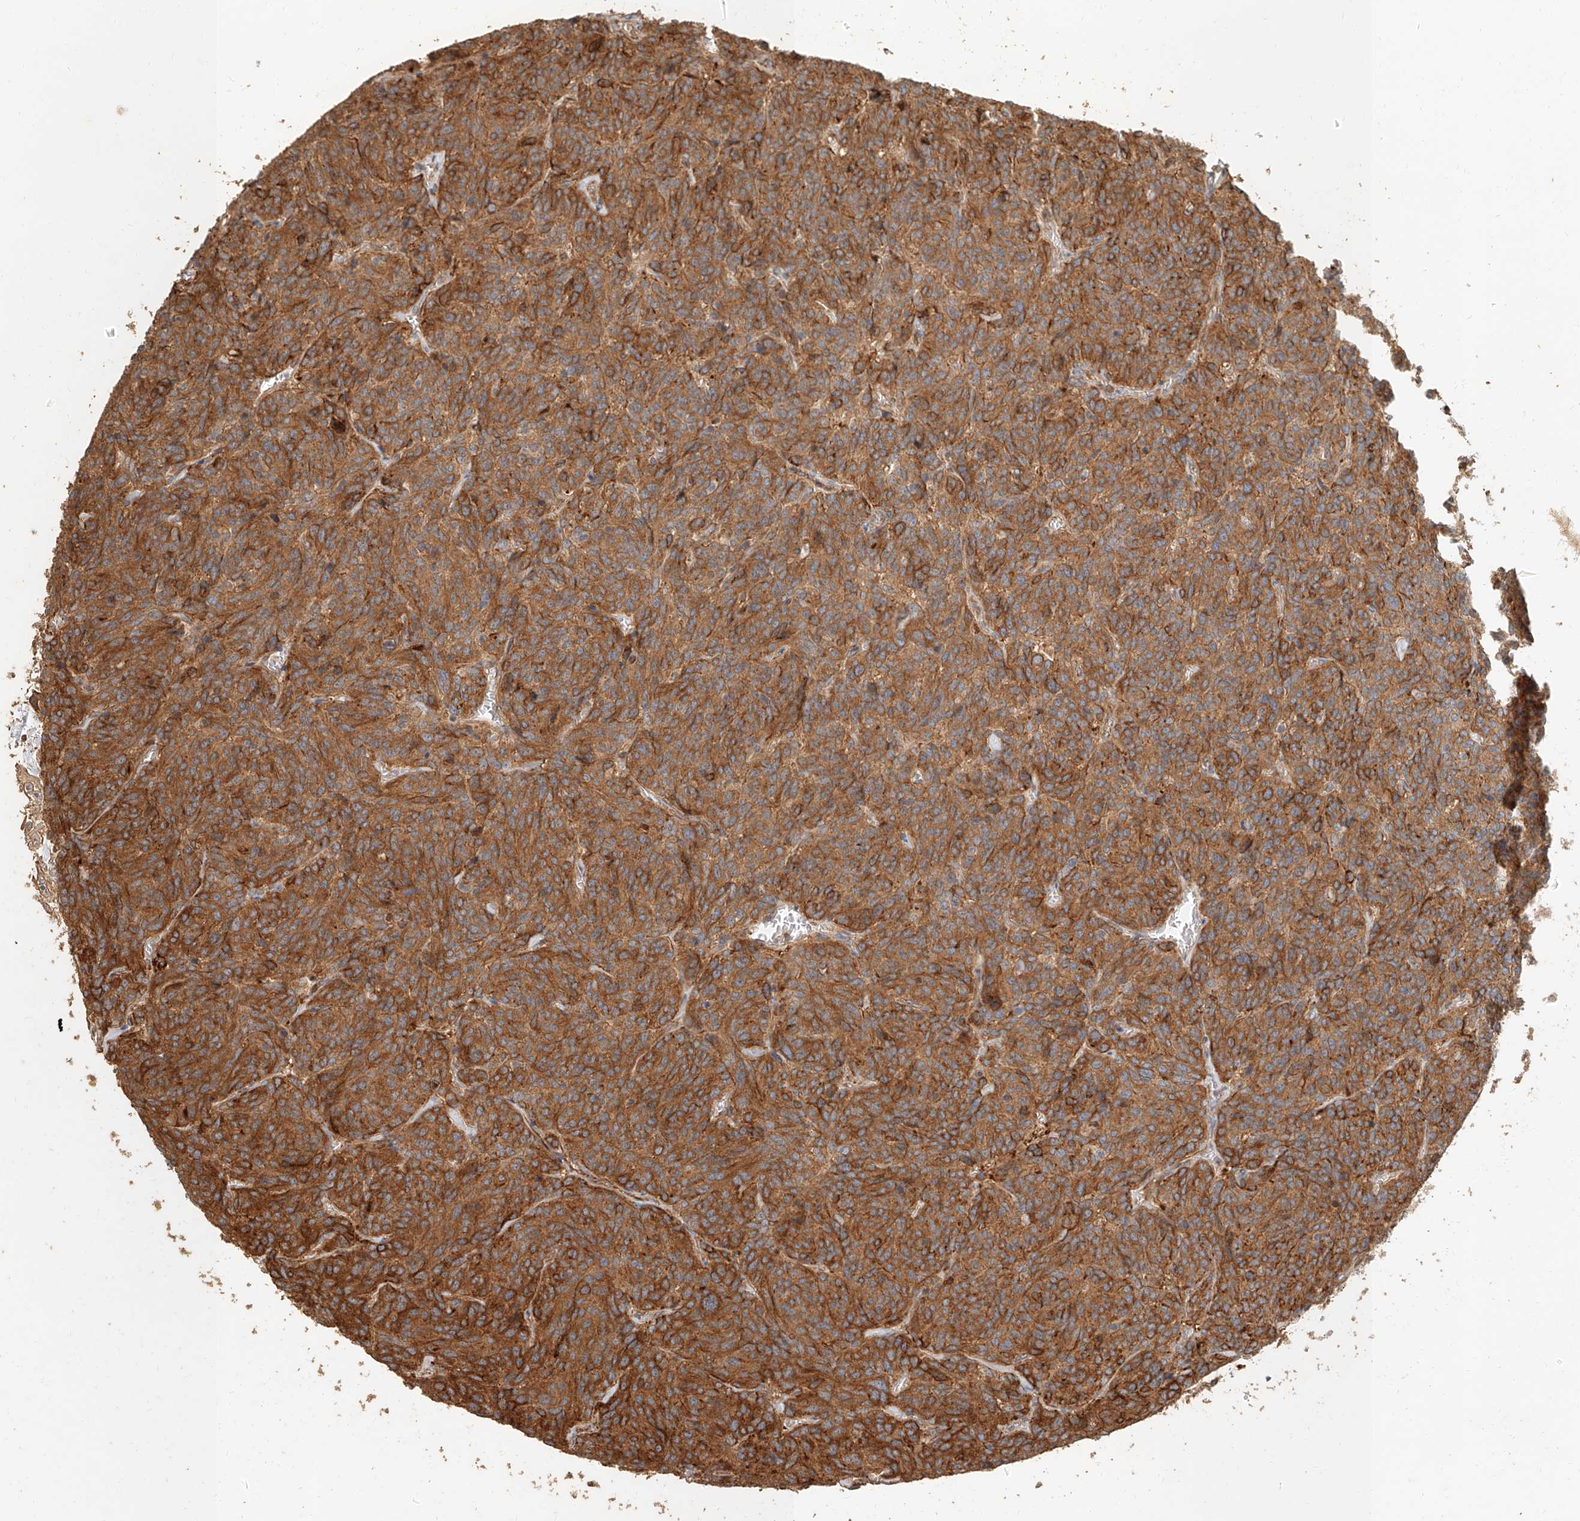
{"staining": {"intensity": "strong", "quantity": ">75%", "location": "cytoplasmic/membranous"}, "tissue": "carcinoid", "cell_type": "Tumor cells", "image_type": "cancer", "snomed": [{"axis": "morphology", "description": "Carcinoid, malignant, NOS"}, {"axis": "topography", "description": "Lung"}], "caption": "Protein staining of malignant carcinoid tissue shows strong cytoplasmic/membranous expression in approximately >75% of tumor cells.", "gene": "NAP1L1", "patient": {"sex": "female", "age": 46}}